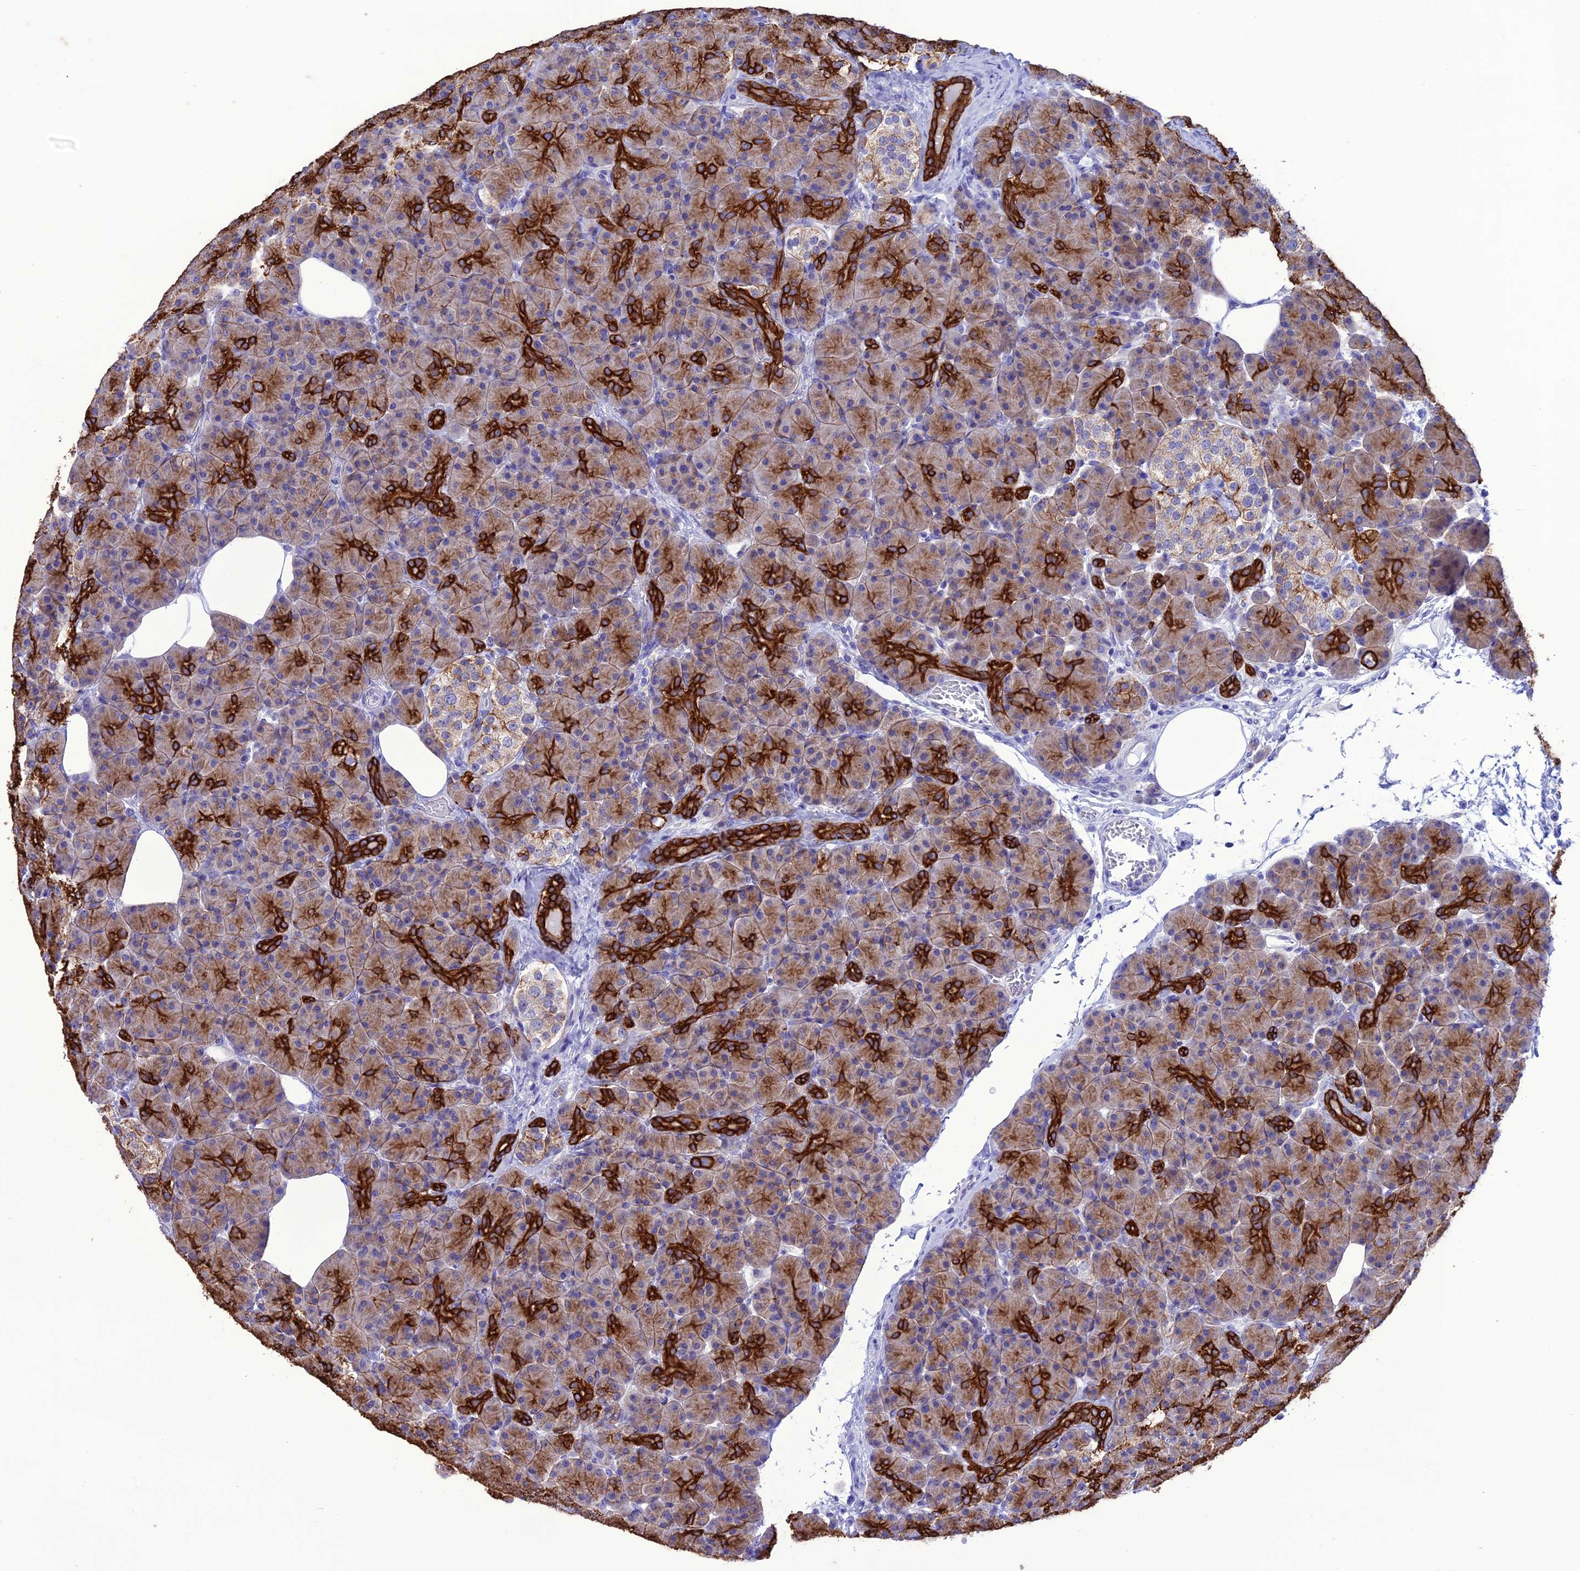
{"staining": {"intensity": "strong", "quantity": "25%-75%", "location": "cytoplasmic/membranous"}, "tissue": "pancreas", "cell_type": "Exocrine glandular cells", "image_type": "normal", "snomed": [{"axis": "morphology", "description": "Normal tissue, NOS"}, {"axis": "topography", "description": "Pancreas"}], "caption": "Protein staining exhibits strong cytoplasmic/membranous positivity in about 25%-75% of exocrine glandular cells in unremarkable pancreas. (Stains: DAB in brown, nuclei in blue, Microscopy: brightfield microscopy at high magnification).", "gene": "VPS52", "patient": {"sex": "female", "age": 43}}